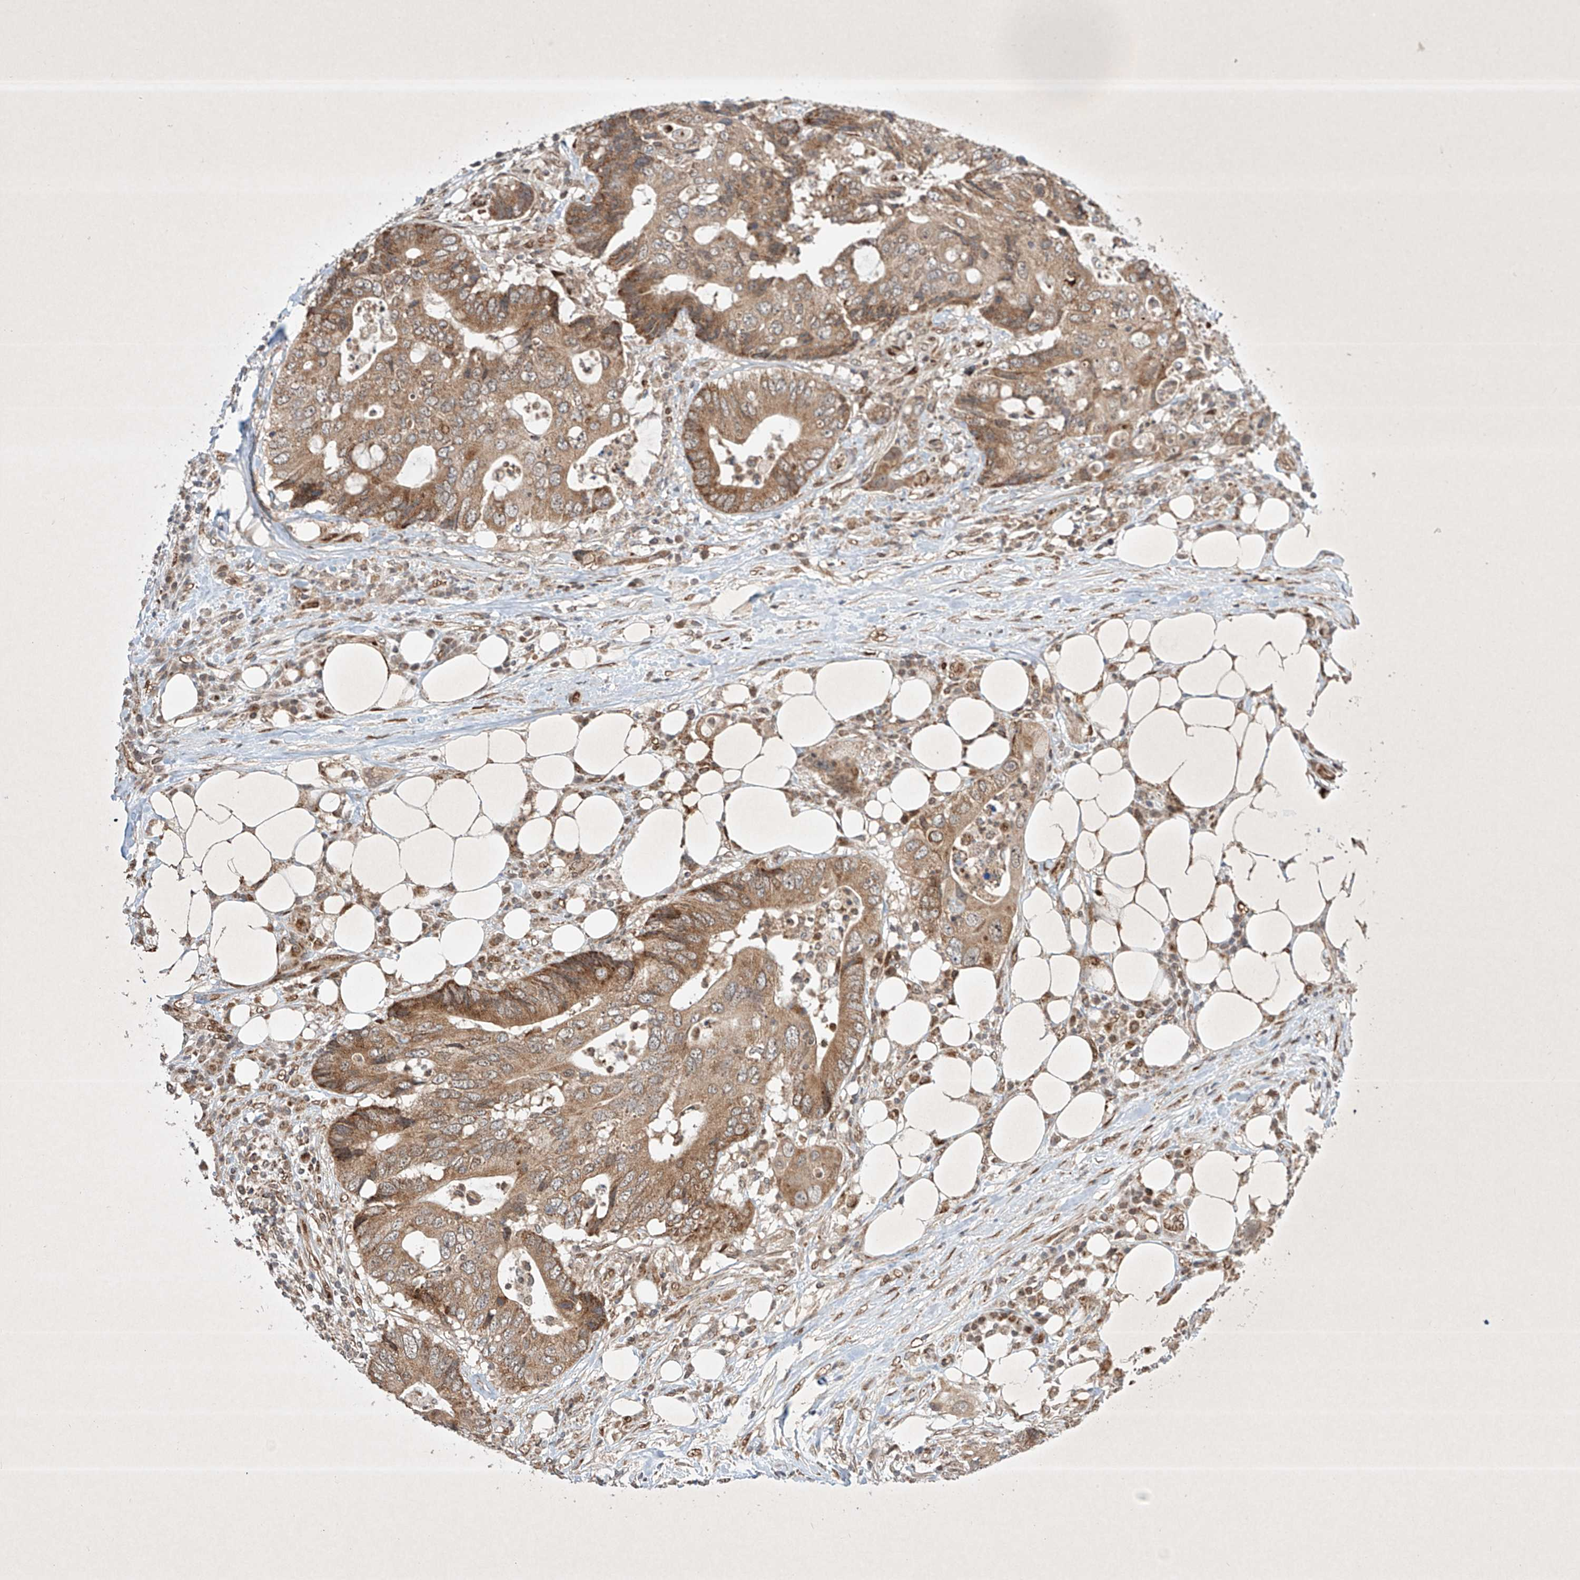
{"staining": {"intensity": "moderate", "quantity": ">75%", "location": "cytoplasmic/membranous"}, "tissue": "colorectal cancer", "cell_type": "Tumor cells", "image_type": "cancer", "snomed": [{"axis": "morphology", "description": "Adenocarcinoma, NOS"}, {"axis": "topography", "description": "Colon"}], "caption": "Immunohistochemistry (DAB (3,3'-diaminobenzidine)) staining of colorectal adenocarcinoma demonstrates moderate cytoplasmic/membranous protein positivity in about >75% of tumor cells.", "gene": "EPG5", "patient": {"sex": "male", "age": 71}}